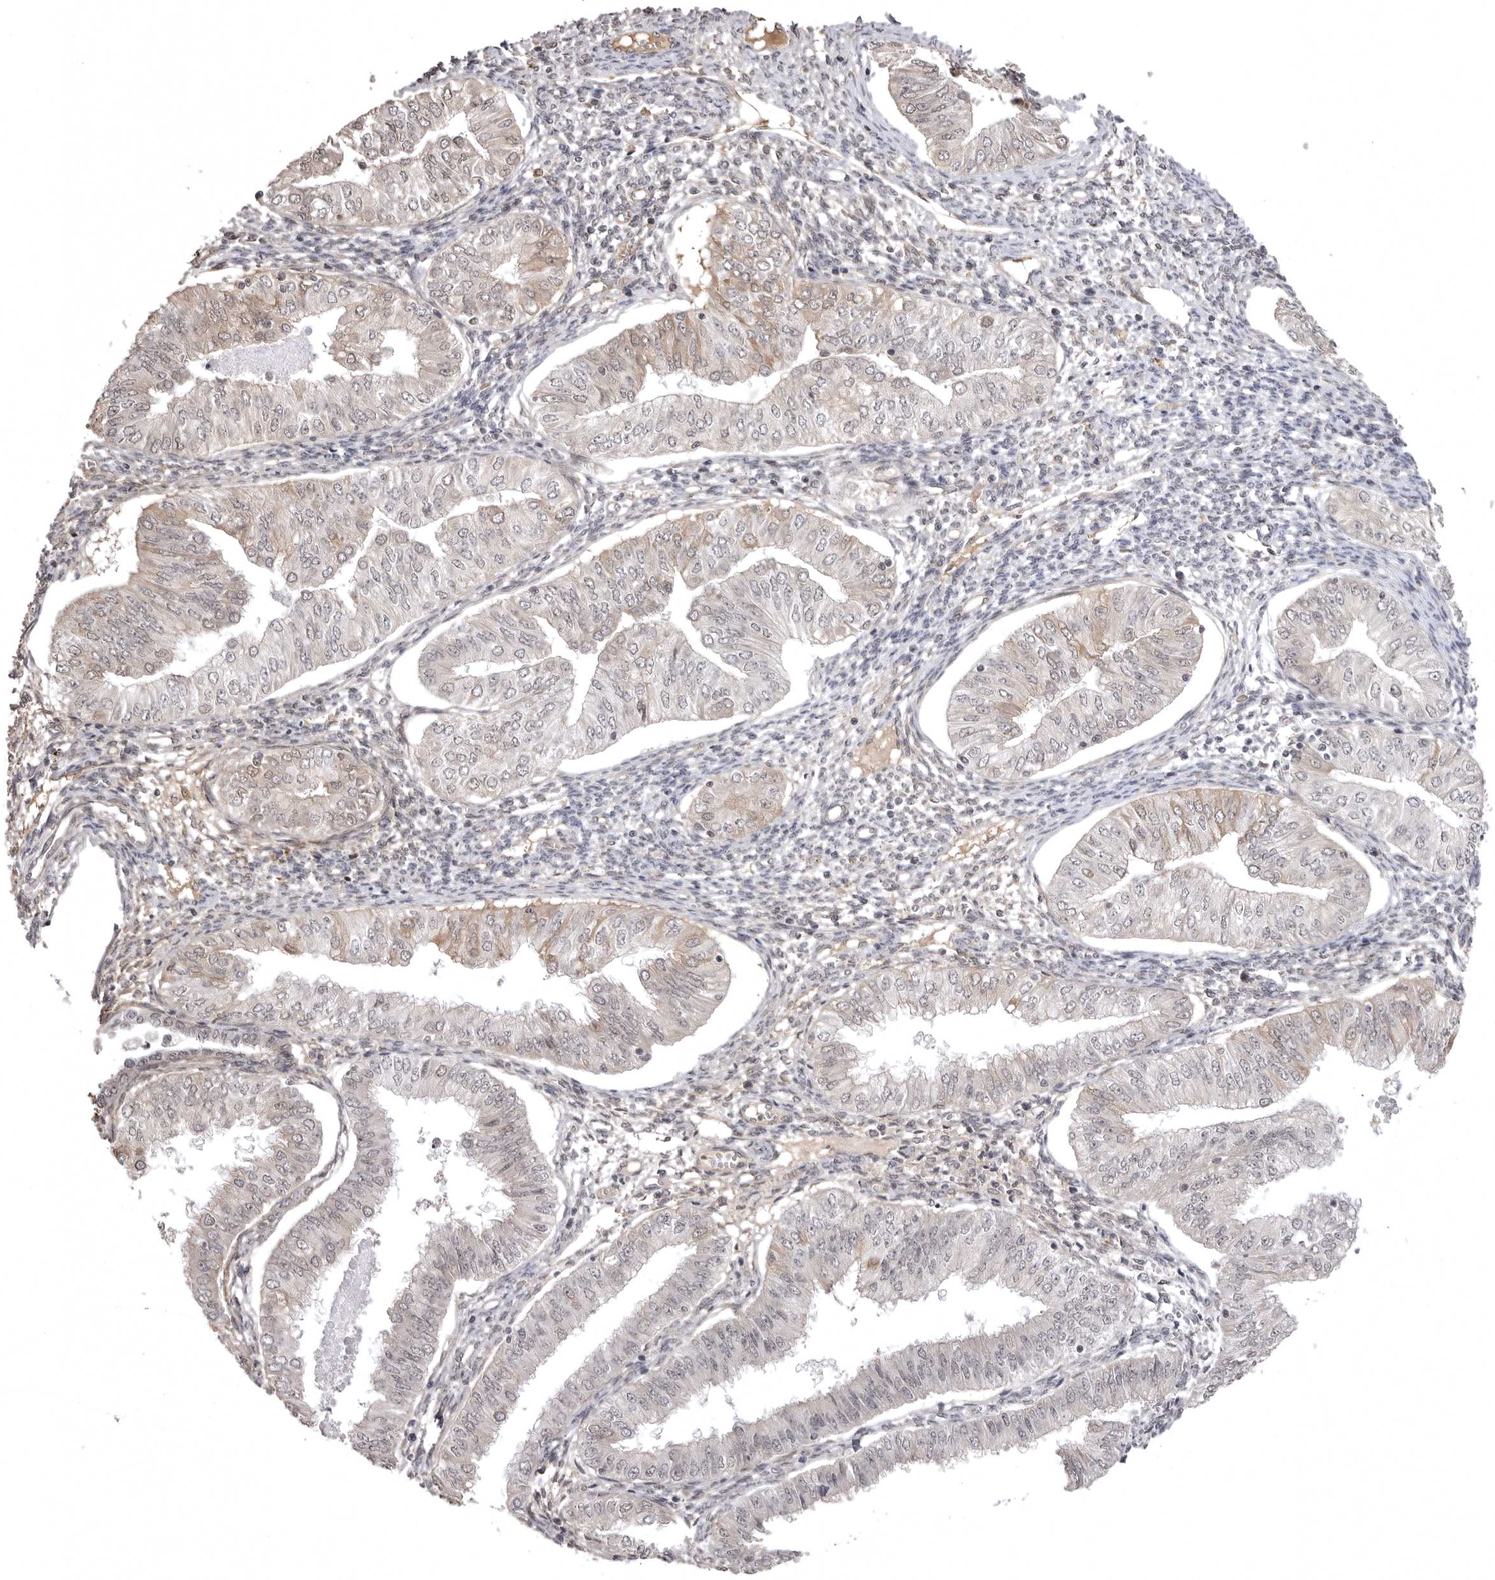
{"staining": {"intensity": "weak", "quantity": "<25%", "location": "cytoplasmic/membranous"}, "tissue": "endometrial cancer", "cell_type": "Tumor cells", "image_type": "cancer", "snomed": [{"axis": "morphology", "description": "Normal tissue, NOS"}, {"axis": "morphology", "description": "Adenocarcinoma, NOS"}, {"axis": "topography", "description": "Endometrium"}], "caption": "Endometrial cancer was stained to show a protein in brown. There is no significant positivity in tumor cells. The staining is performed using DAB brown chromogen with nuclei counter-stained in using hematoxylin.", "gene": "SORBS1", "patient": {"sex": "female", "age": 53}}